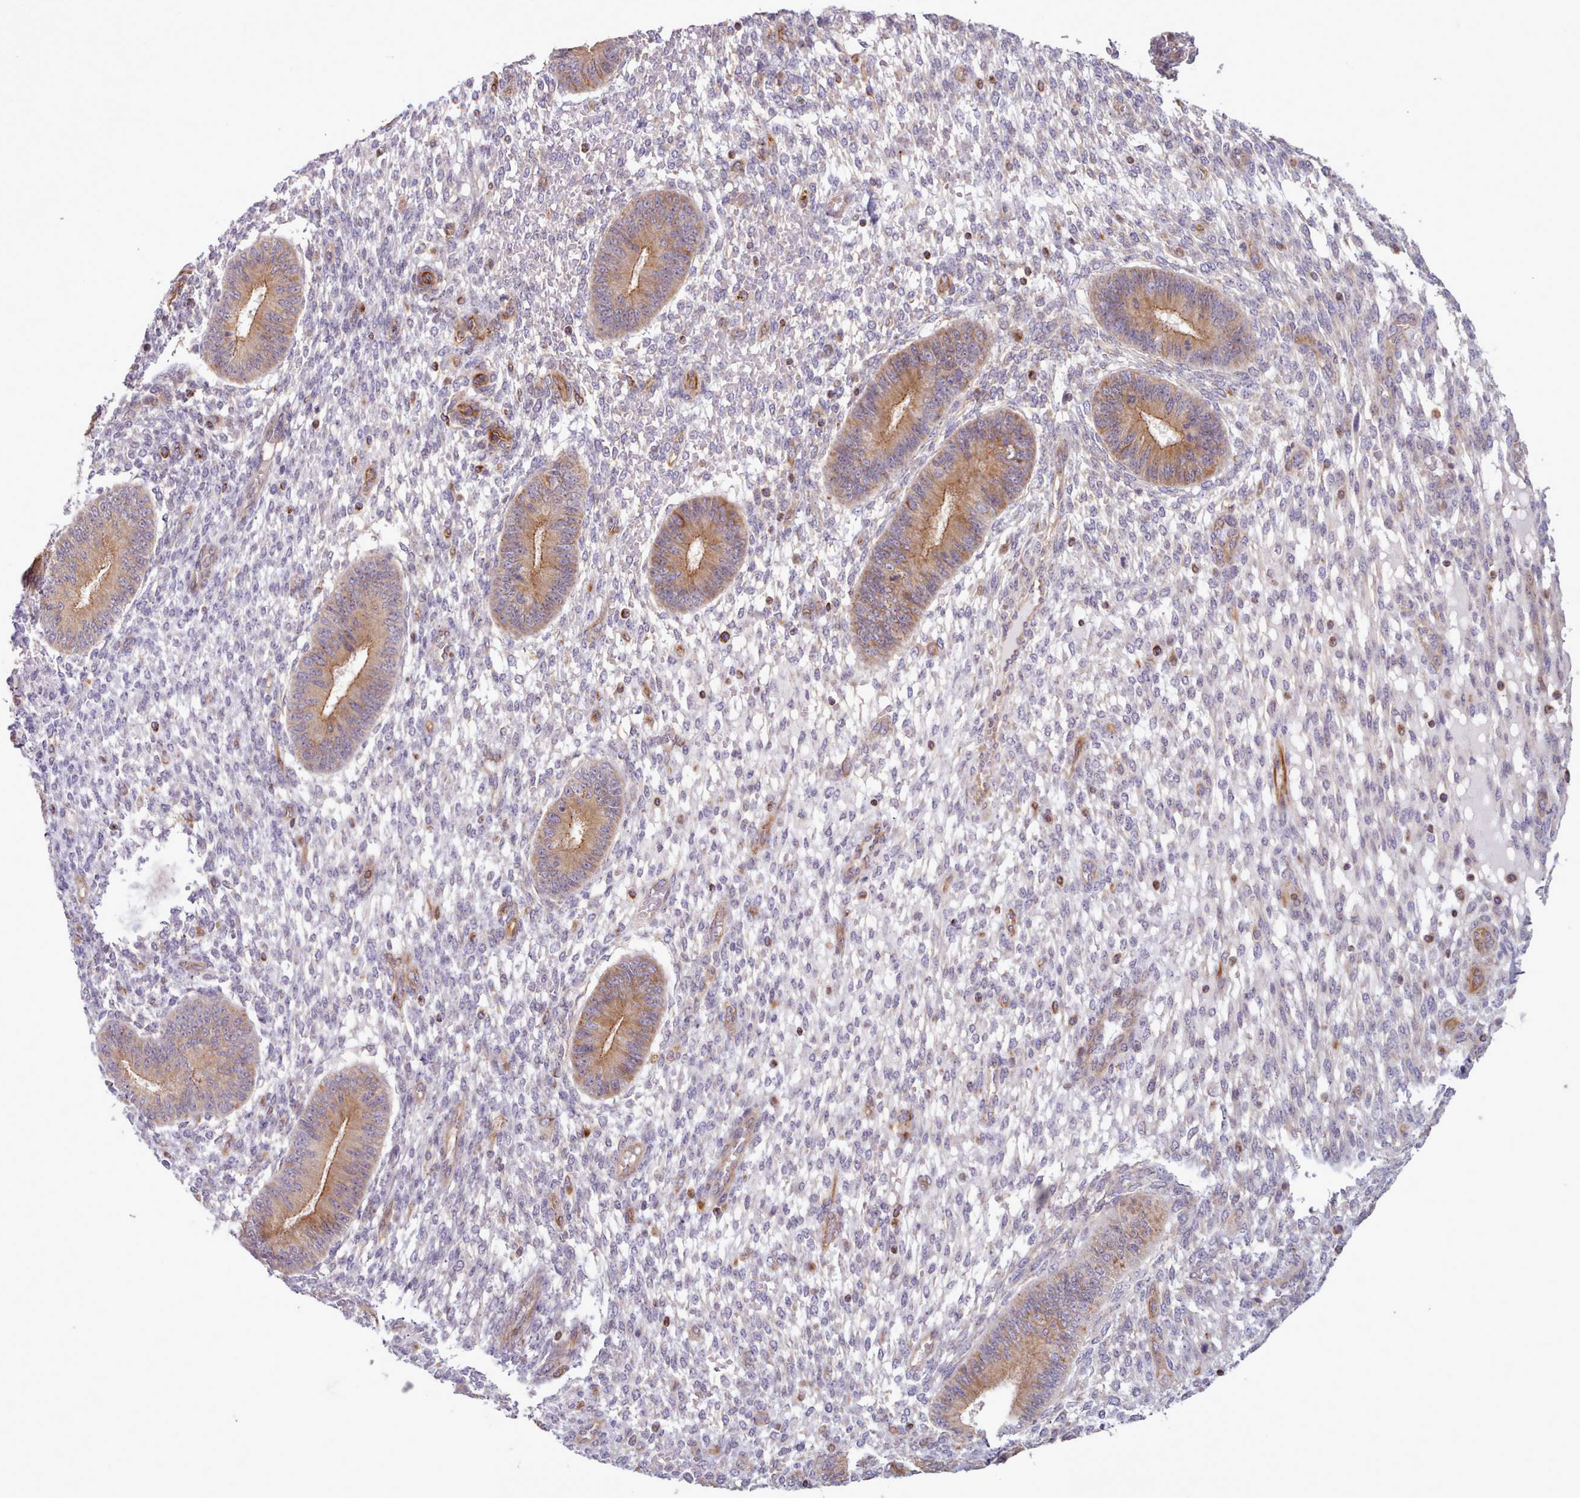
{"staining": {"intensity": "negative", "quantity": "none", "location": "none"}, "tissue": "endometrium", "cell_type": "Cells in endometrial stroma", "image_type": "normal", "snomed": [{"axis": "morphology", "description": "Normal tissue, NOS"}, {"axis": "topography", "description": "Endometrium"}], "caption": "An IHC image of normal endometrium is shown. There is no staining in cells in endometrial stroma of endometrium.", "gene": "CRYBG1", "patient": {"sex": "female", "age": 49}}